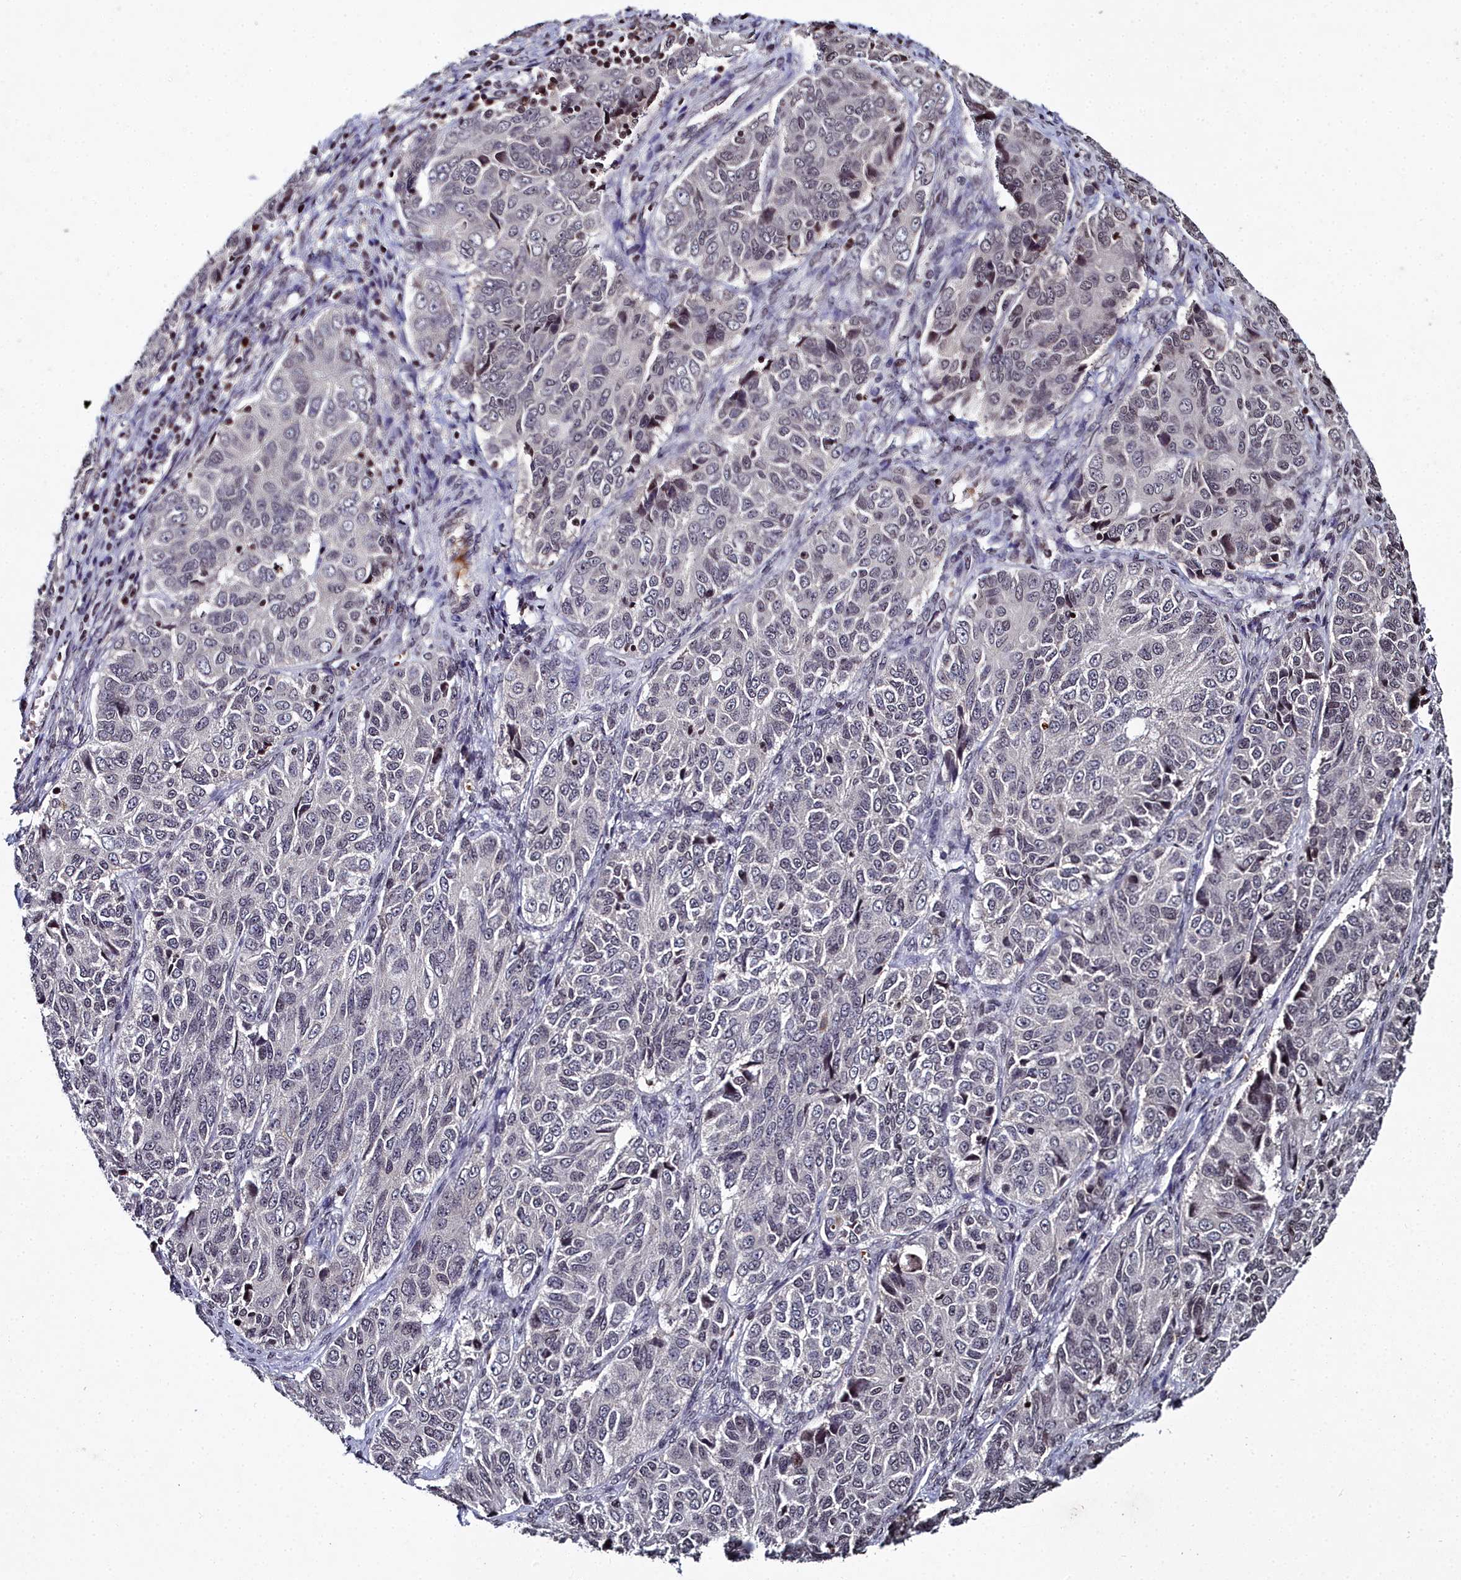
{"staining": {"intensity": "negative", "quantity": "none", "location": "none"}, "tissue": "ovarian cancer", "cell_type": "Tumor cells", "image_type": "cancer", "snomed": [{"axis": "morphology", "description": "Carcinoma, endometroid"}, {"axis": "topography", "description": "Ovary"}], "caption": "Immunohistochemistry micrograph of neoplastic tissue: ovarian cancer (endometroid carcinoma) stained with DAB displays no significant protein staining in tumor cells.", "gene": "FZD4", "patient": {"sex": "female", "age": 51}}